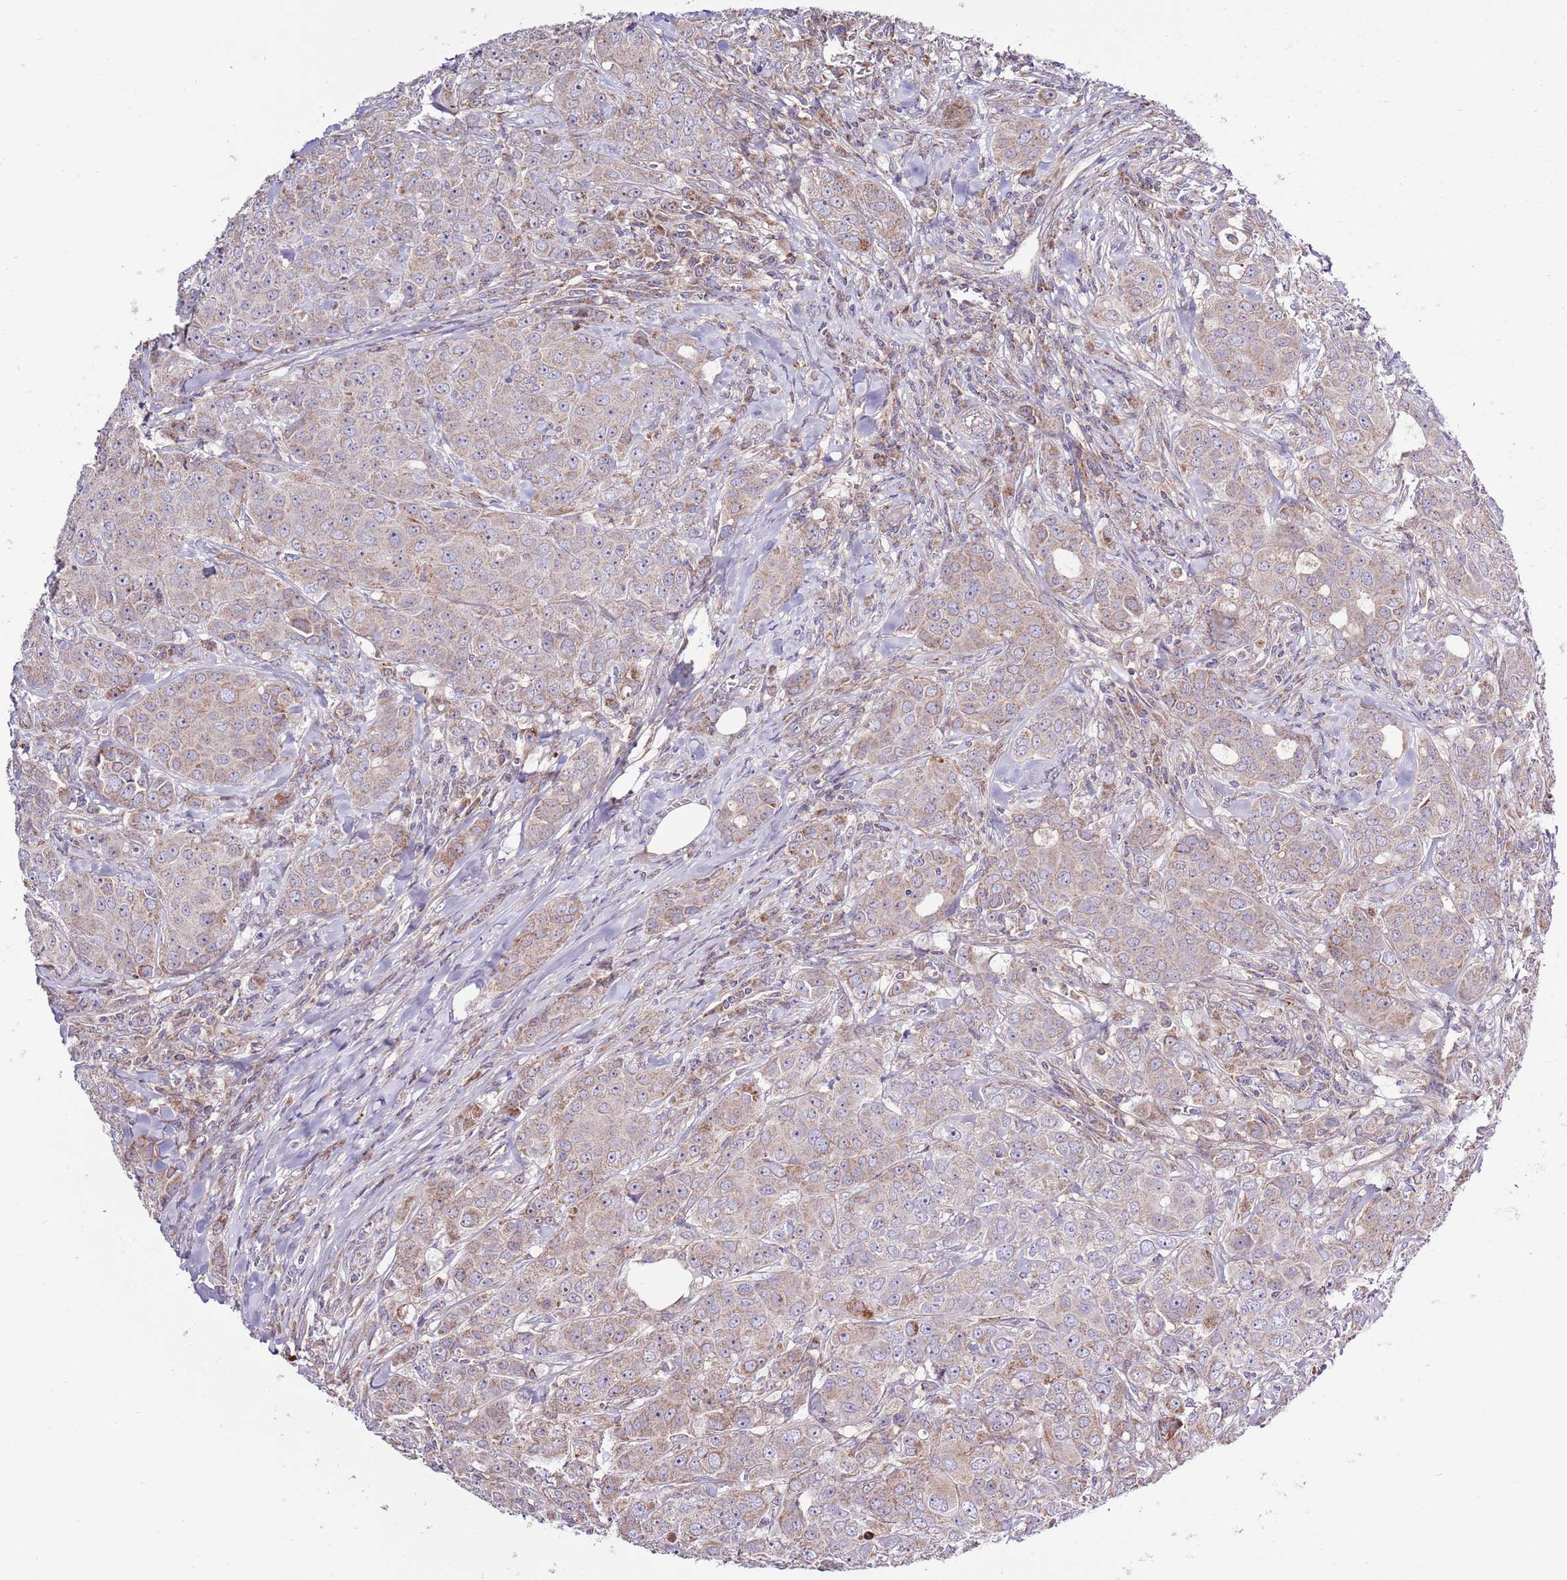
{"staining": {"intensity": "moderate", "quantity": "25%-75%", "location": "cytoplasmic/membranous"}, "tissue": "breast cancer", "cell_type": "Tumor cells", "image_type": "cancer", "snomed": [{"axis": "morphology", "description": "Duct carcinoma"}, {"axis": "topography", "description": "Breast"}], "caption": "Immunohistochemistry histopathology image of breast cancer stained for a protein (brown), which reveals medium levels of moderate cytoplasmic/membranous positivity in approximately 25%-75% of tumor cells.", "gene": "SMG1", "patient": {"sex": "female", "age": 43}}